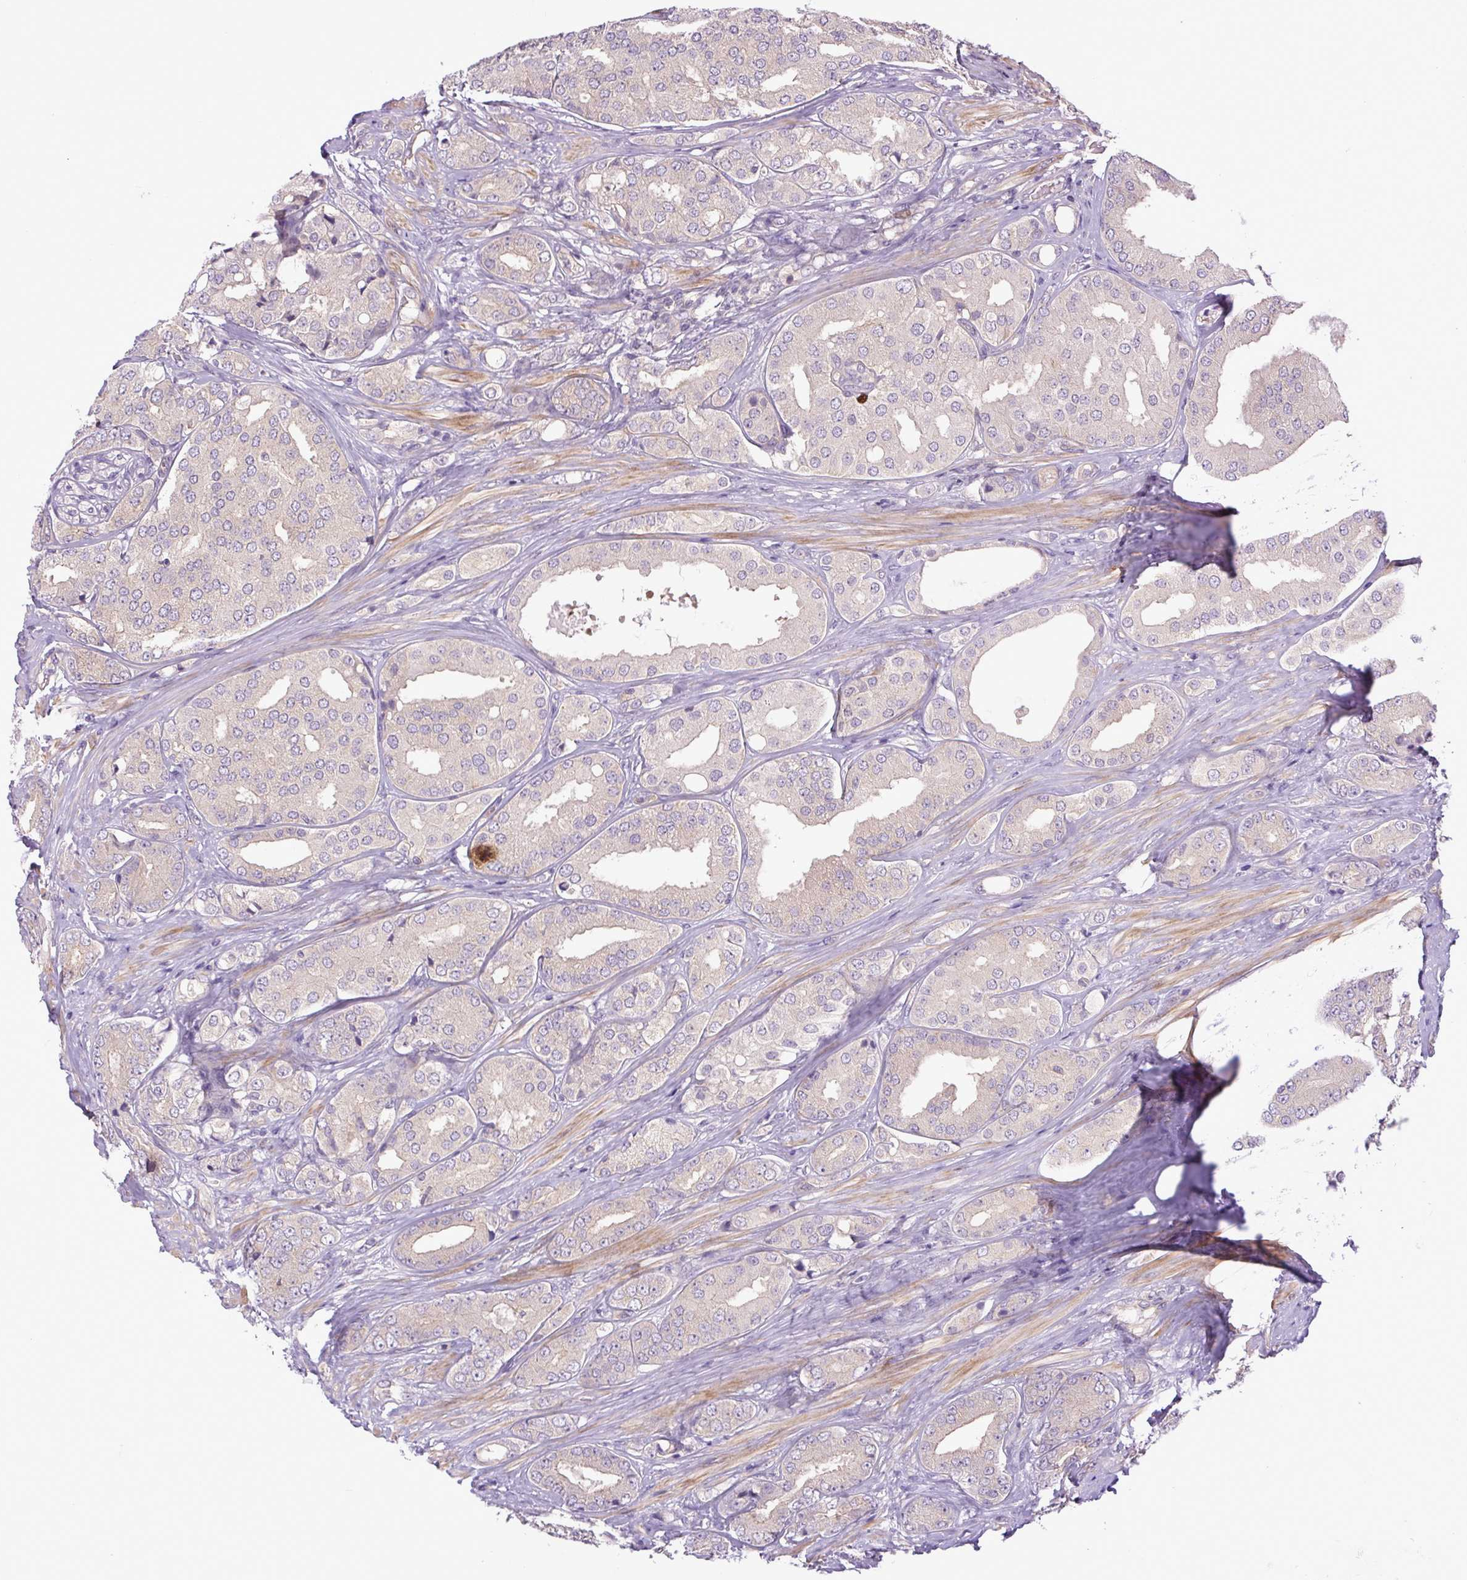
{"staining": {"intensity": "negative", "quantity": "none", "location": "none"}, "tissue": "prostate cancer", "cell_type": "Tumor cells", "image_type": "cancer", "snomed": [{"axis": "morphology", "description": "Adenocarcinoma, High grade"}, {"axis": "topography", "description": "Prostate"}], "caption": "Image shows no protein staining in tumor cells of prostate cancer tissue. (IHC, brightfield microscopy, high magnification).", "gene": "KIFC1", "patient": {"sex": "male", "age": 63}}